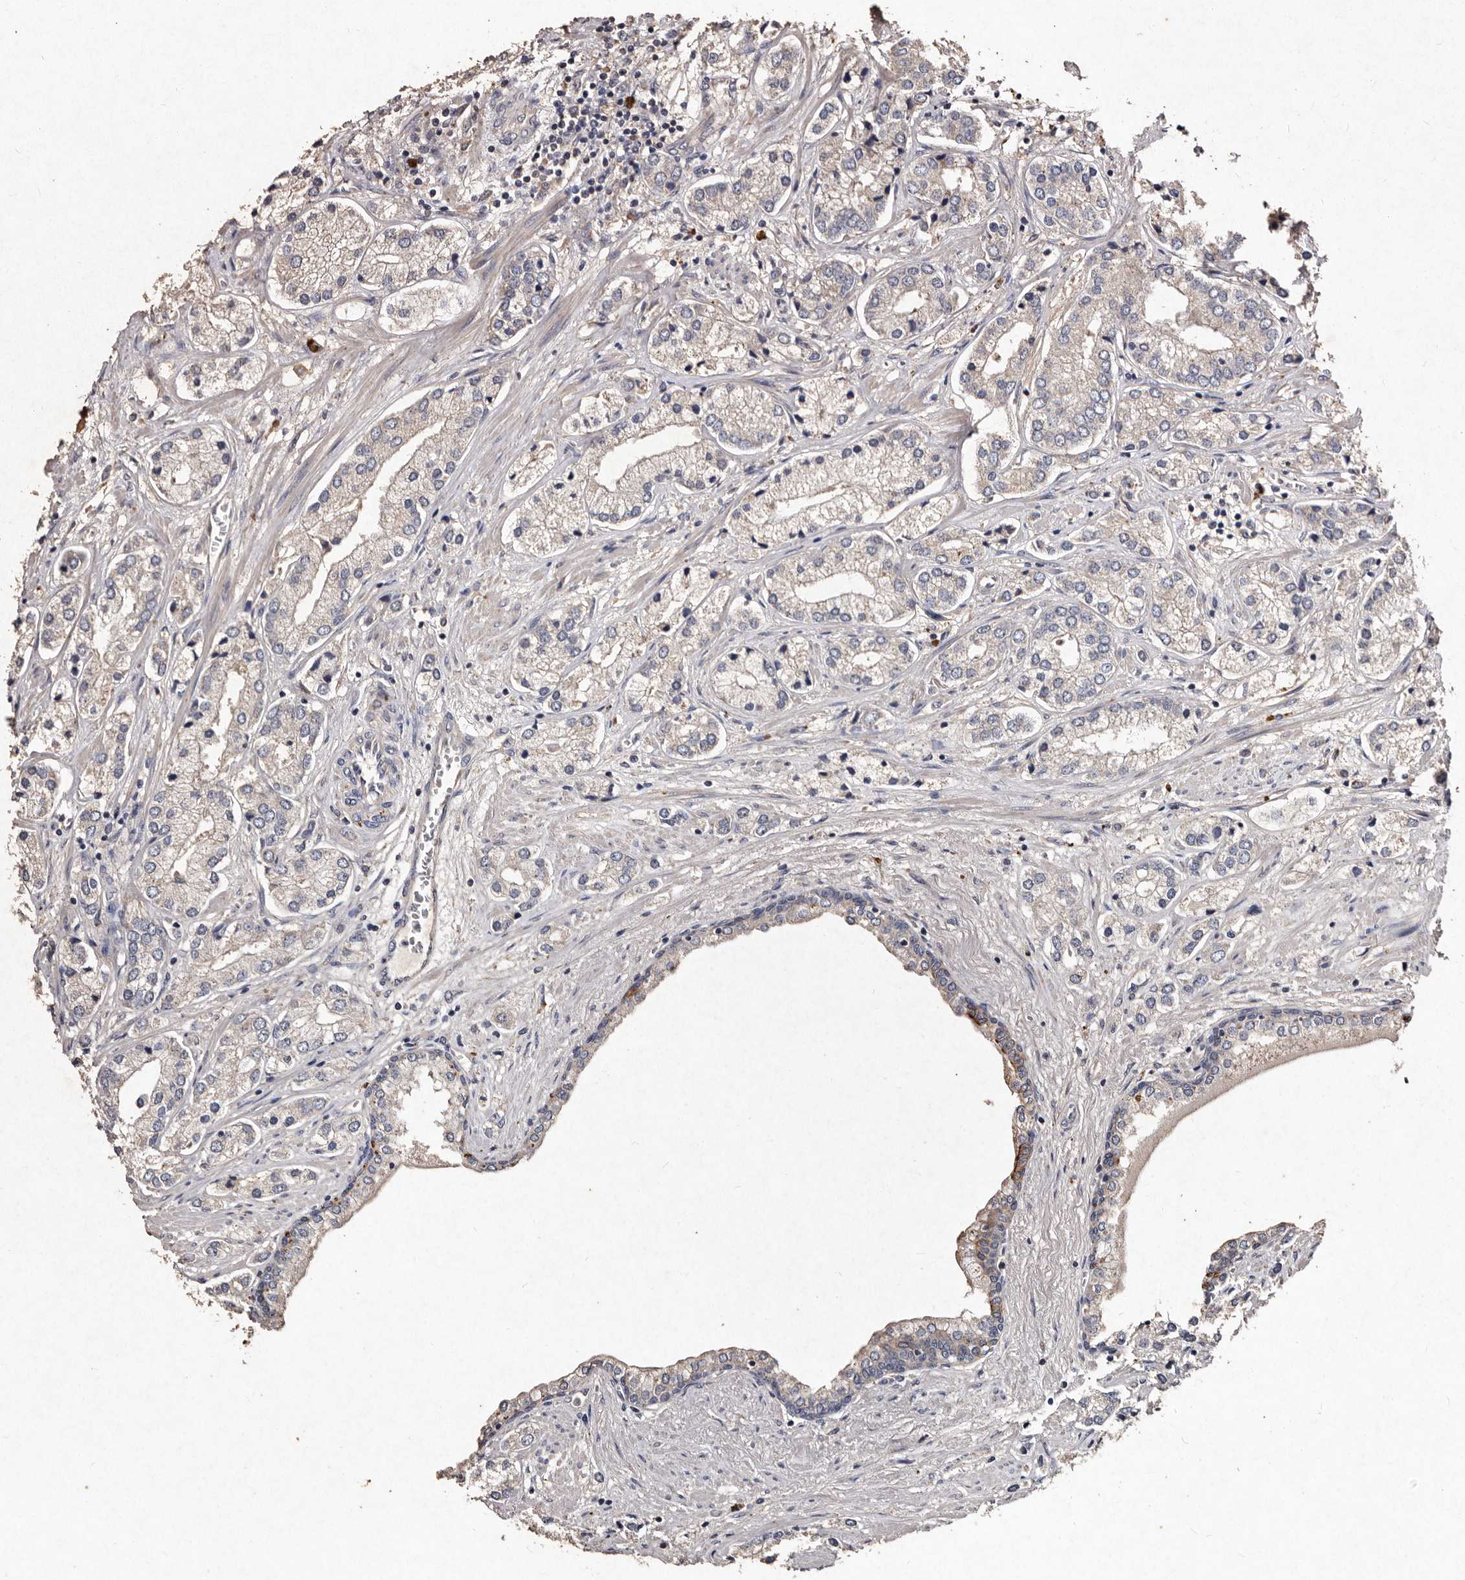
{"staining": {"intensity": "negative", "quantity": "none", "location": "none"}, "tissue": "prostate cancer", "cell_type": "Tumor cells", "image_type": "cancer", "snomed": [{"axis": "morphology", "description": "Adenocarcinoma, High grade"}, {"axis": "topography", "description": "Prostate"}], "caption": "DAB immunohistochemical staining of human prostate cancer shows no significant positivity in tumor cells.", "gene": "TFB1M", "patient": {"sex": "male", "age": 66}}